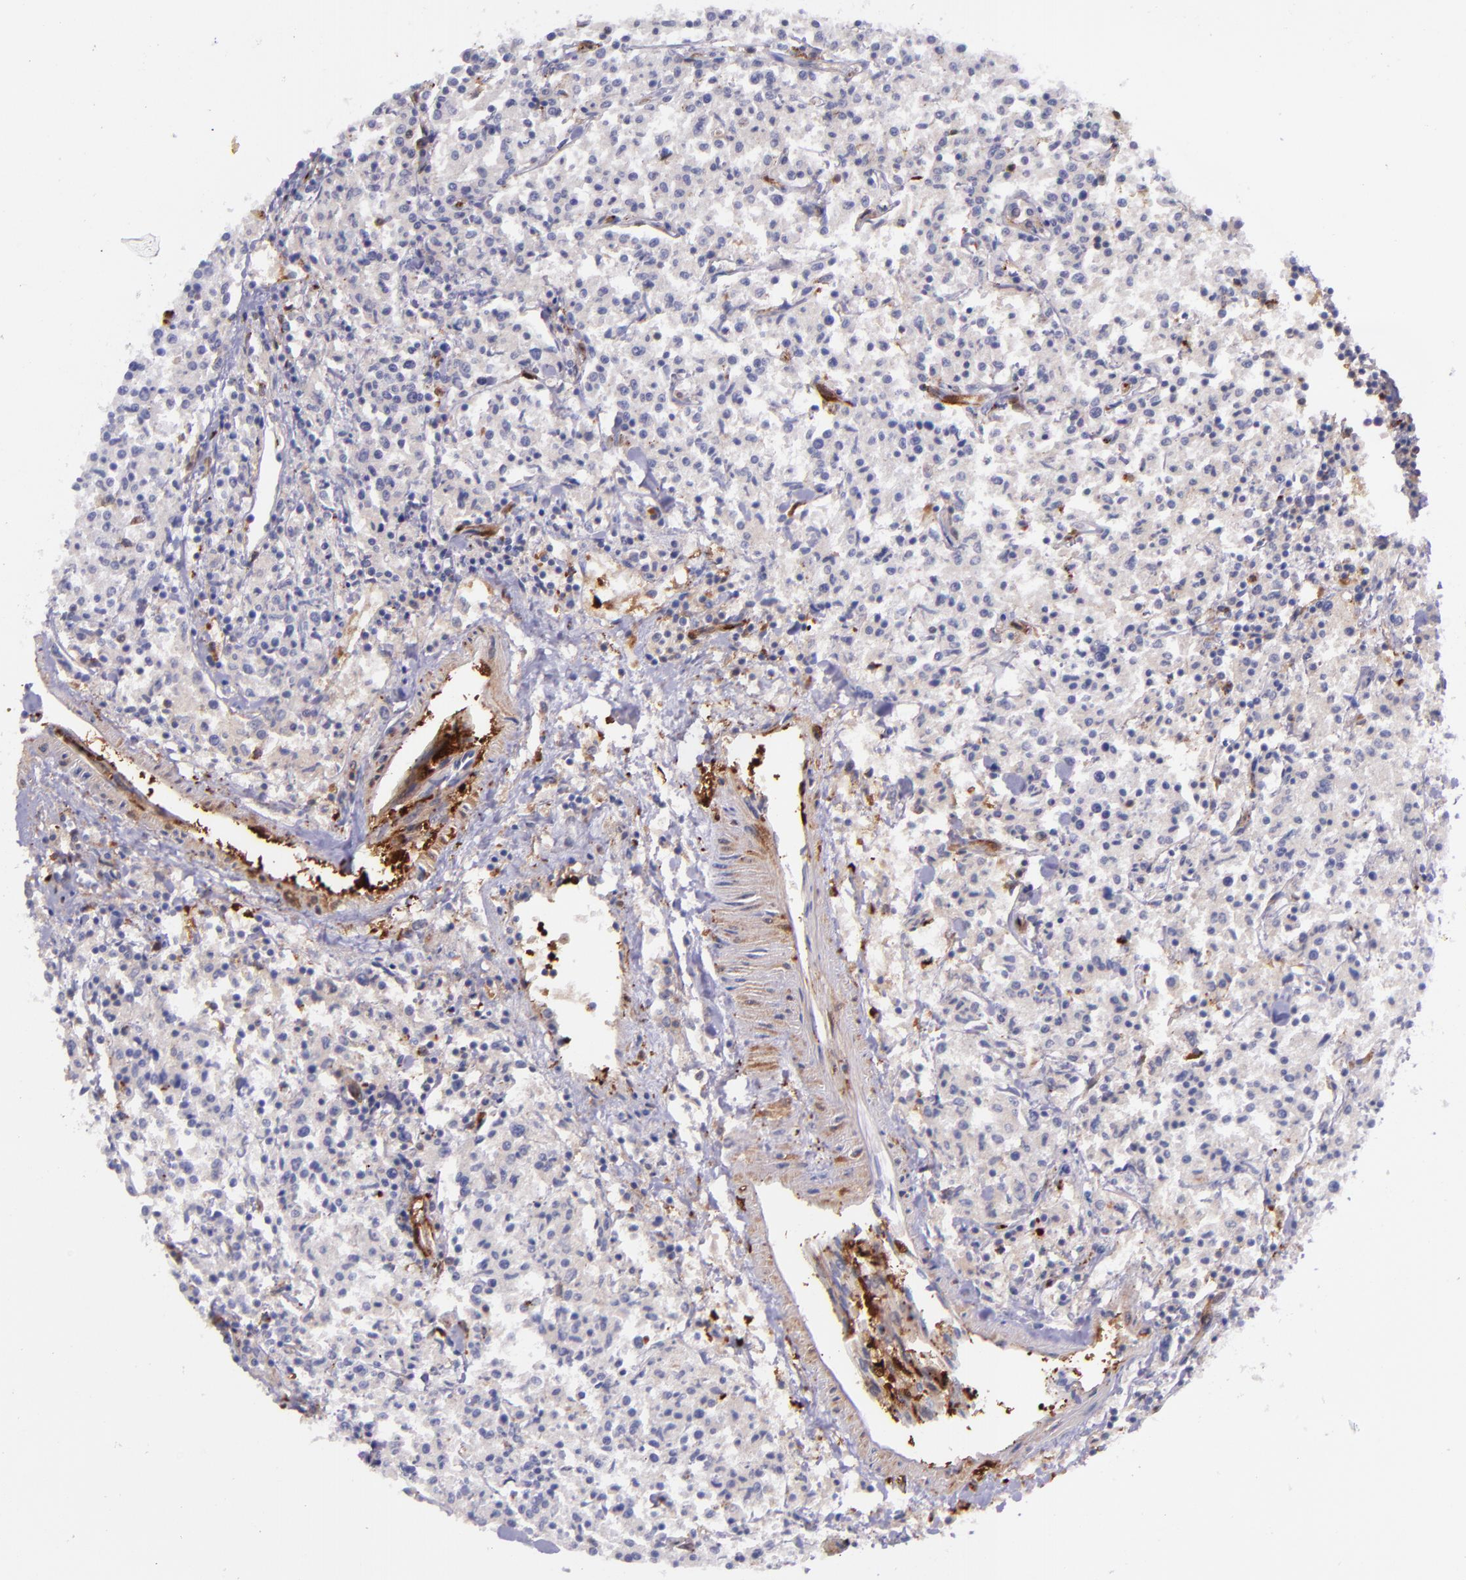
{"staining": {"intensity": "negative", "quantity": "none", "location": "none"}, "tissue": "lymphoma", "cell_type": "Tumor cells", "image_type": "cancer", "snomed": [{"axis": "morphology", "description": "Malignant lymphoma, non-Hodgkin's type, Low grade"}, {"axis": "topography", "description": "Small intestine"}], "caption": "Low-grade malignant lymphoma, non-Hodgkin's type stained for a protein using immunohistochemistry (IHC) exhibits no staining tumor cells.", "gene": "LGALS1", "patient": {"sex": "female", "age": 59}}